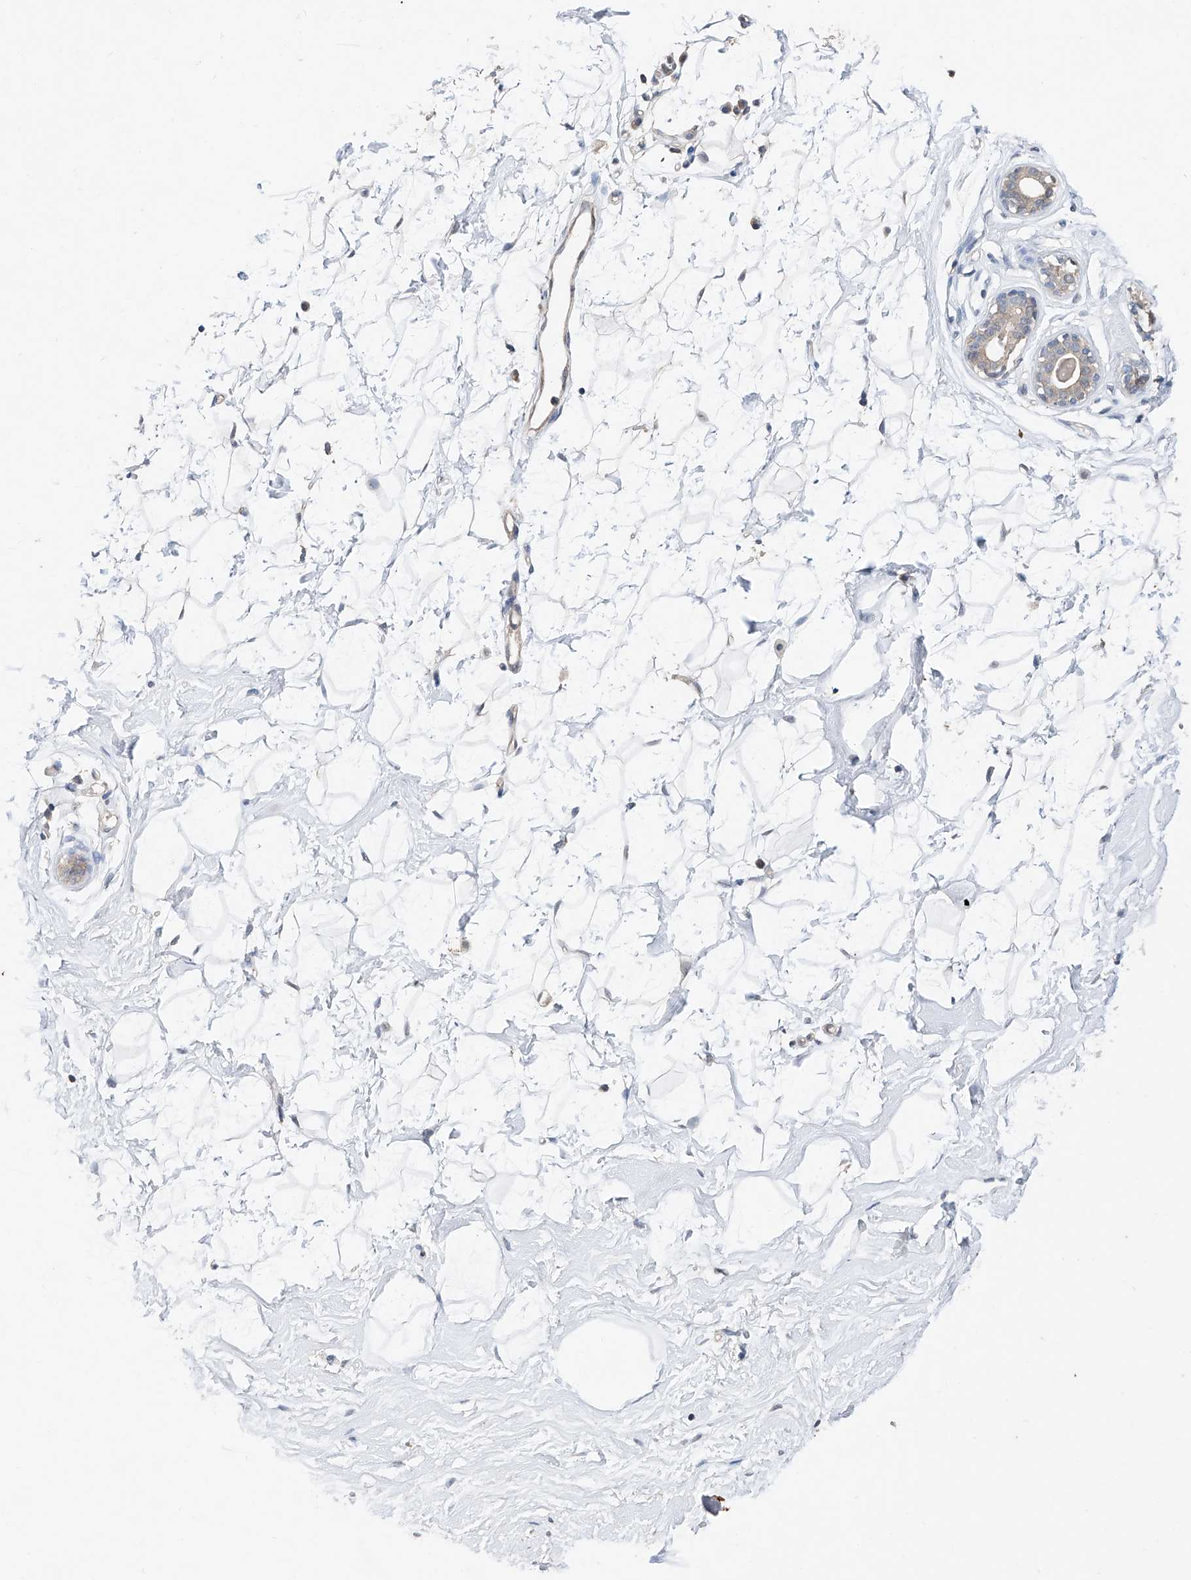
{"staining": {"intensity": "negative", "quantity": "none", "location": "none"}, "tissue": "breast", "cell_type": "Adipocytes", "image_type": "normal", "snomed": [{"axis": "morphology", "description": "Normal tissue, NOS"}, {"axis": "morphology", "description": "Adenoma, NOS"}, {"axis": "topography", "description": "Breast"}], "caption": "Human breast stained for a protein using immunohistochemistry (IHC) reveals no positivity in adipocytes.", "gene": "FUCA2", "patient": {"sex": "female", "age": 23}}